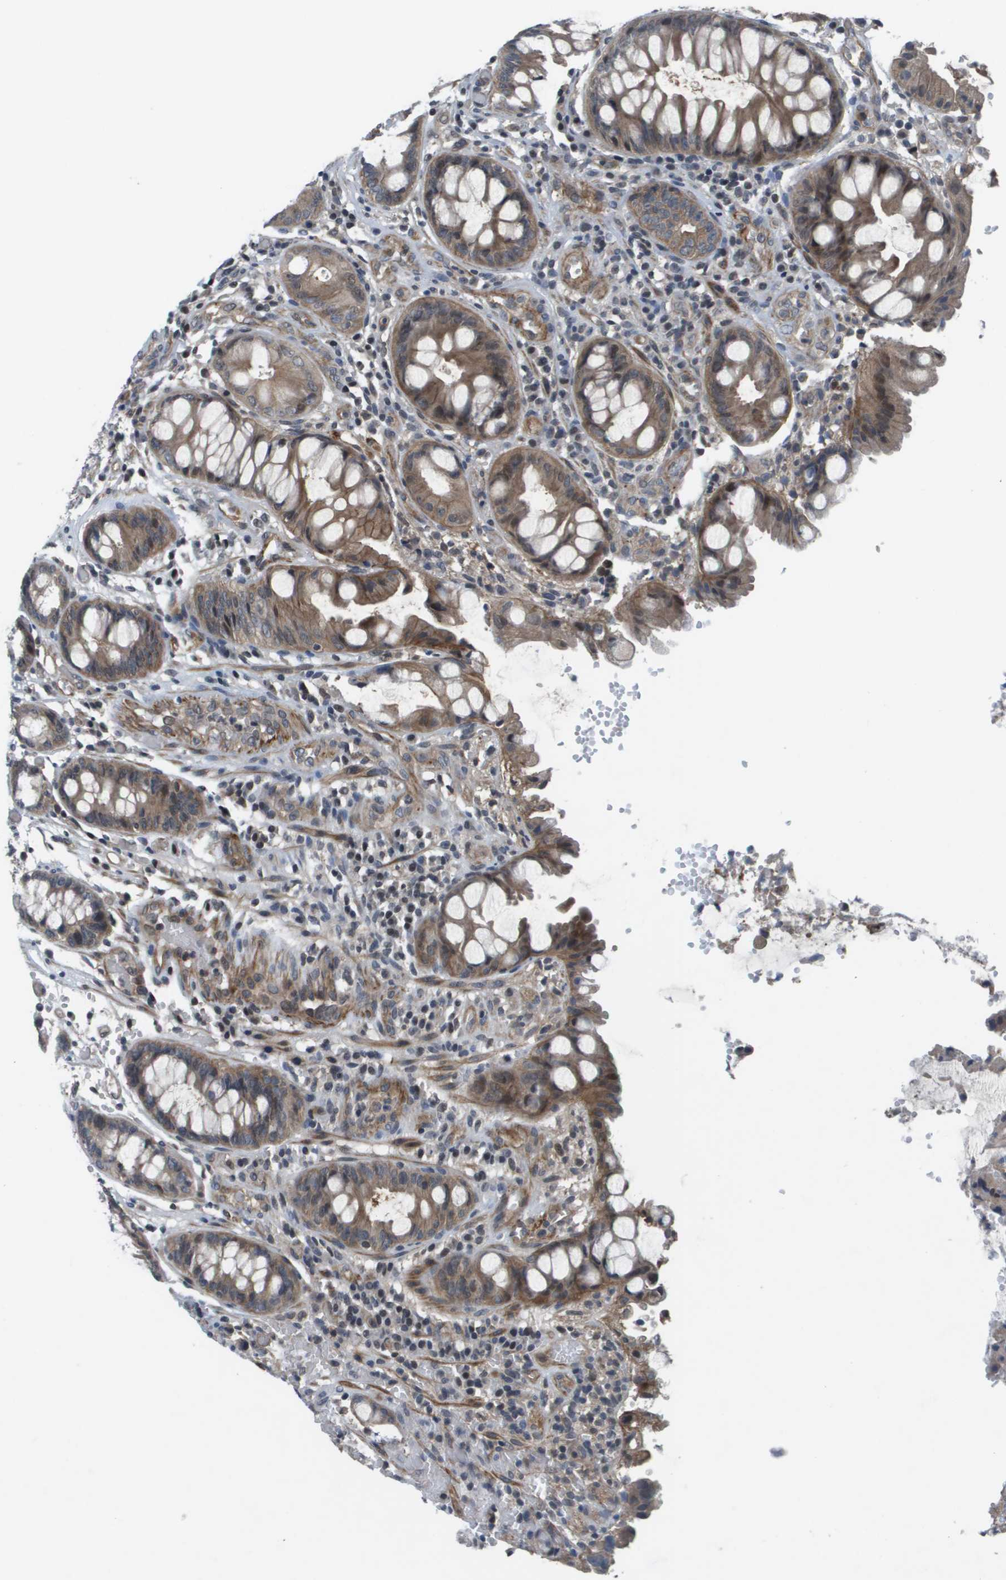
{"staining": {"intensity": "moderate", "quantity": ">75%", "location": "cytoplasmic/membranous,nuclear"}, "tissue": "colorectal cancer", "cell_type": "Tumor cells", "image_type": "cancer", "snomed": [{"axis": "morphology", "description": "Adenocarcinoma, NOS"}, {"axis": "topography", "description": "Colon"}], "caption": "Colorectal cancer (adenocarcinoma) stained for a protein (brown) shows moderate cytoplasmic/membranous and nuclear positive positivity in approximately >75% of tumor cells.", "gene": "ENPP5", "patient": {"sex": "female", "age": 57}}